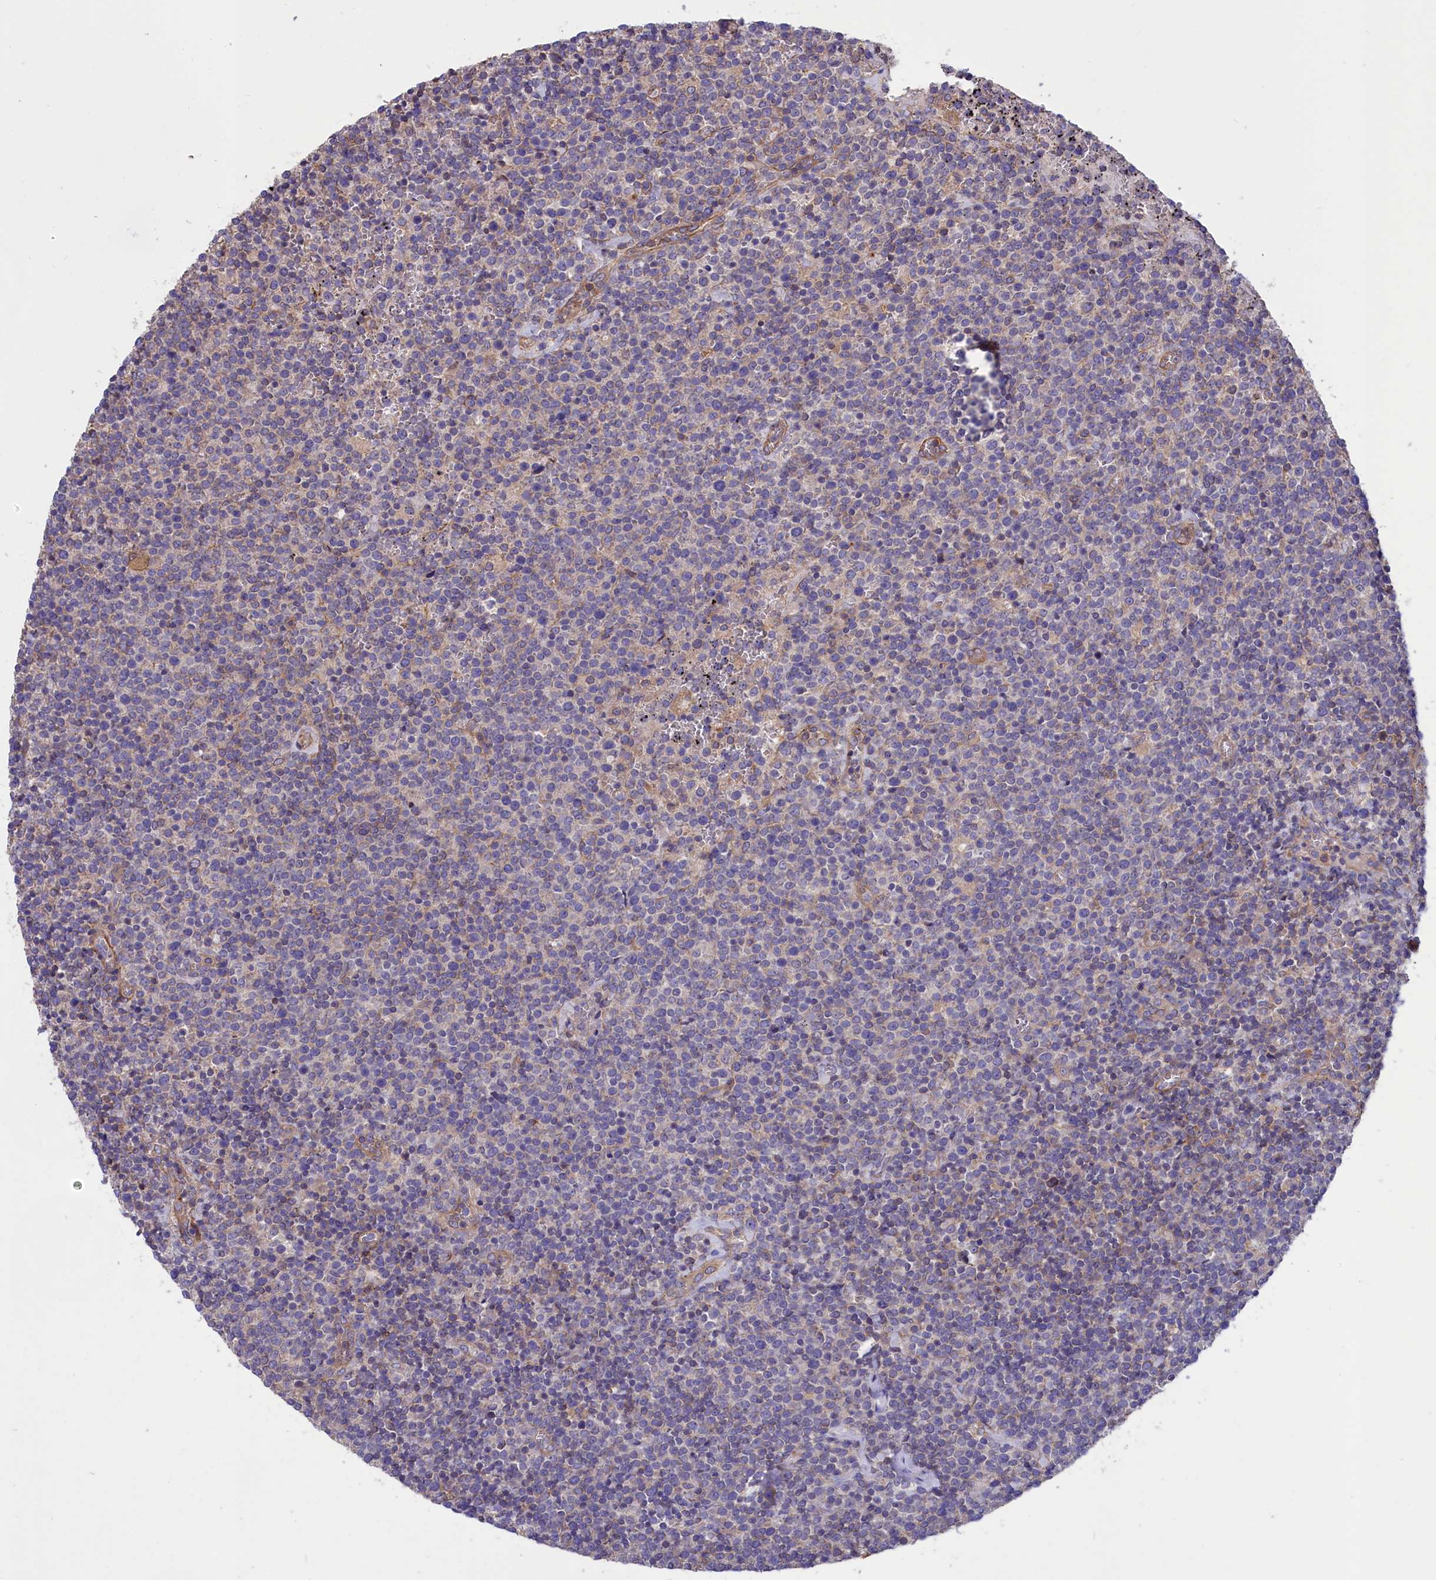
{"staining": {"intensity": "negative", "quantity": "none", "location": "none"}, "tissue": "lymphoma", "cell_type": "Tumor cells", "image_type": "cancer", "snomed": [{"axis": "morphology", "description": "Malignant lymphoma, non-Hodgkin's type, High grade"}, {"axis": "topography", "description": "Lymph node"}], "caption": "Immunohistochemistry (IHC) image of neoplastic tissue: human lymphoma stained with DAB displays no significant protein staining in tumor cells.", "gene": "AMDHD2", "patient": {"sex": "male", "age": 61}}